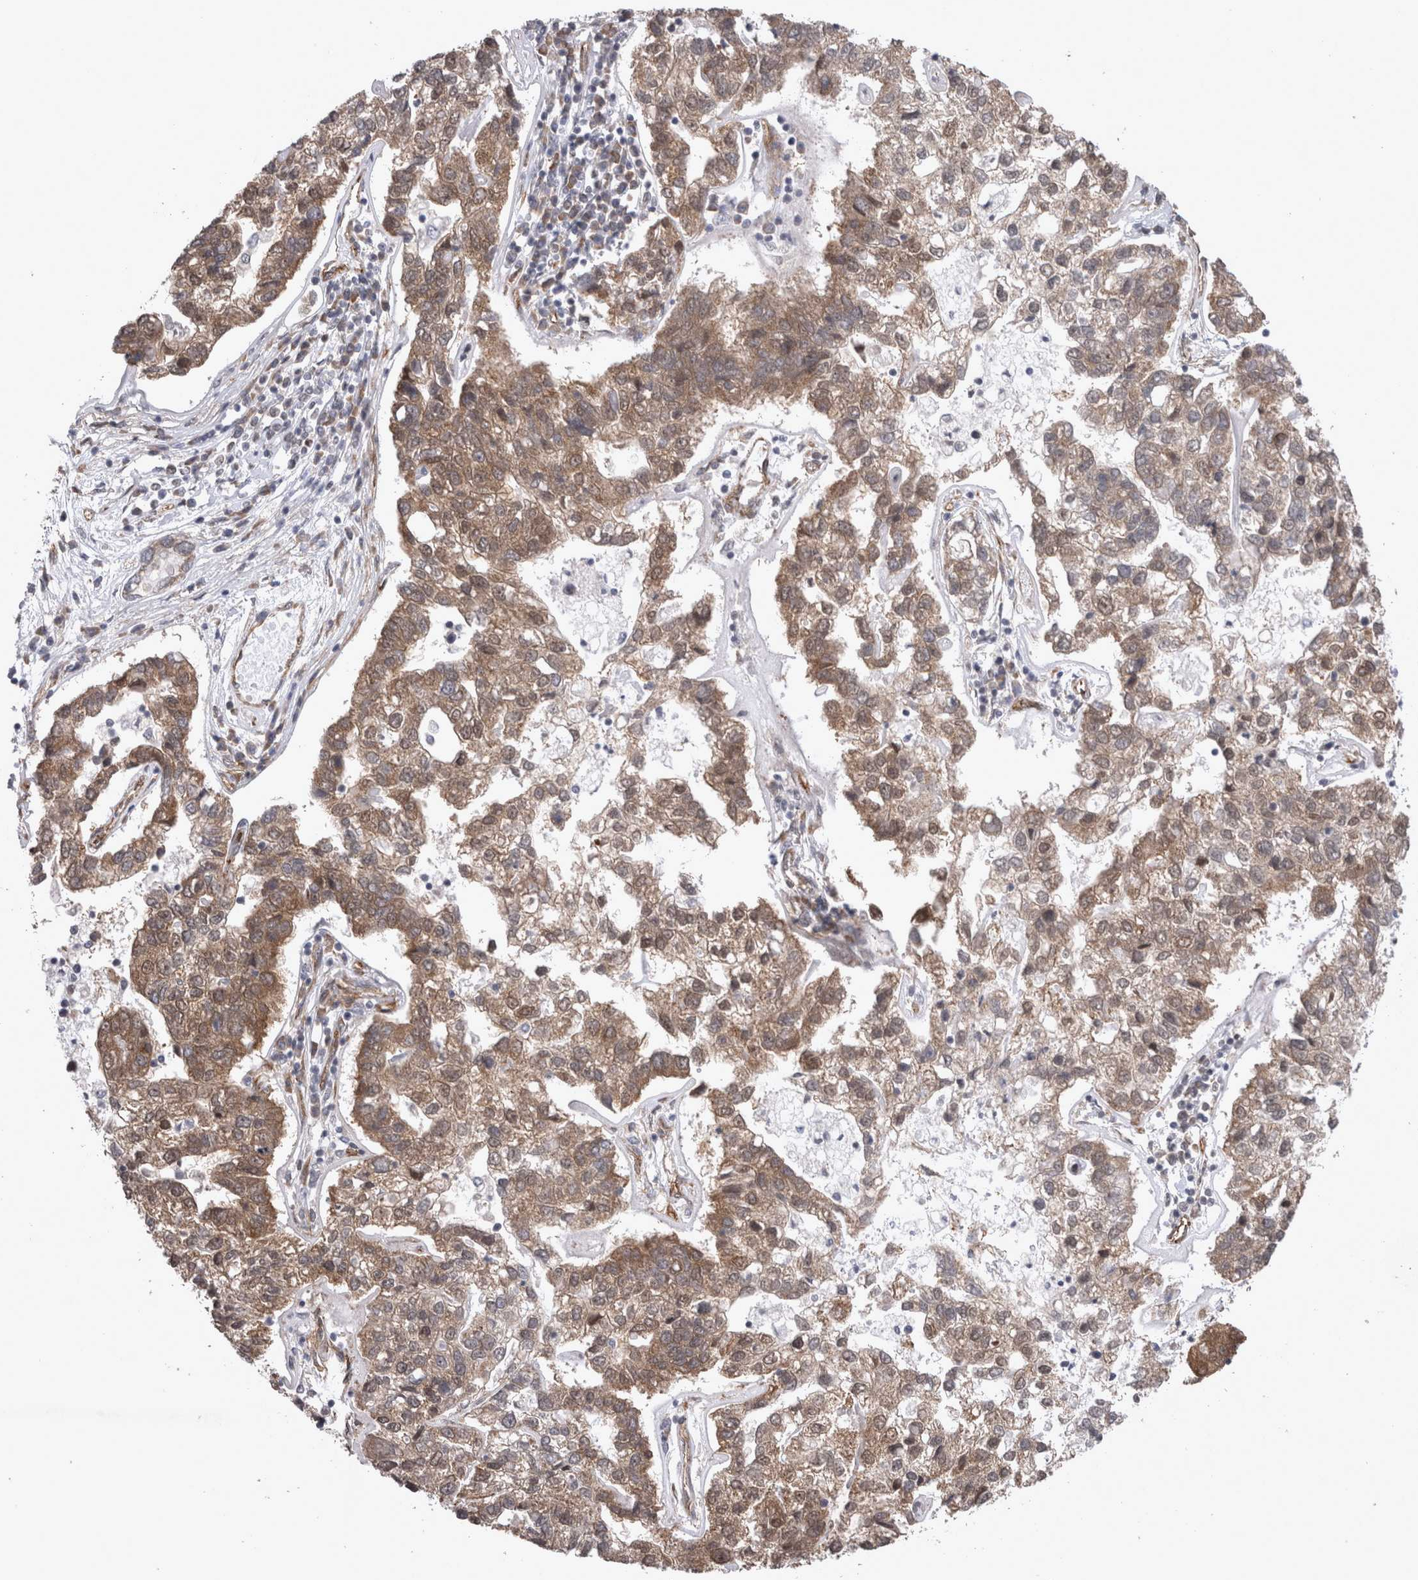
{"staining": {"intensity": "weak", "quantity": ">75%", "location": "cytoplasmic/membranous"}, "tissue": "pancreatic cancer", "cell_type": "Tumor cells", "image_type": "cancer", "snomed": [{"axis": "morphology", "description": "Adenocarcinoma, NOS"}, {"axis": "topography", "description": "Pancreas"}], "caption": "IHC photomicrograph of human pancreatic cancer (adenocarcinoma) stained for a protein (brown), which exhibits low levels of weak cytoplasmic/membranous expression in approximately >75% of tumor cells.", "gene": "DDX6", "patient": {"sex": "female", "age": 61}}